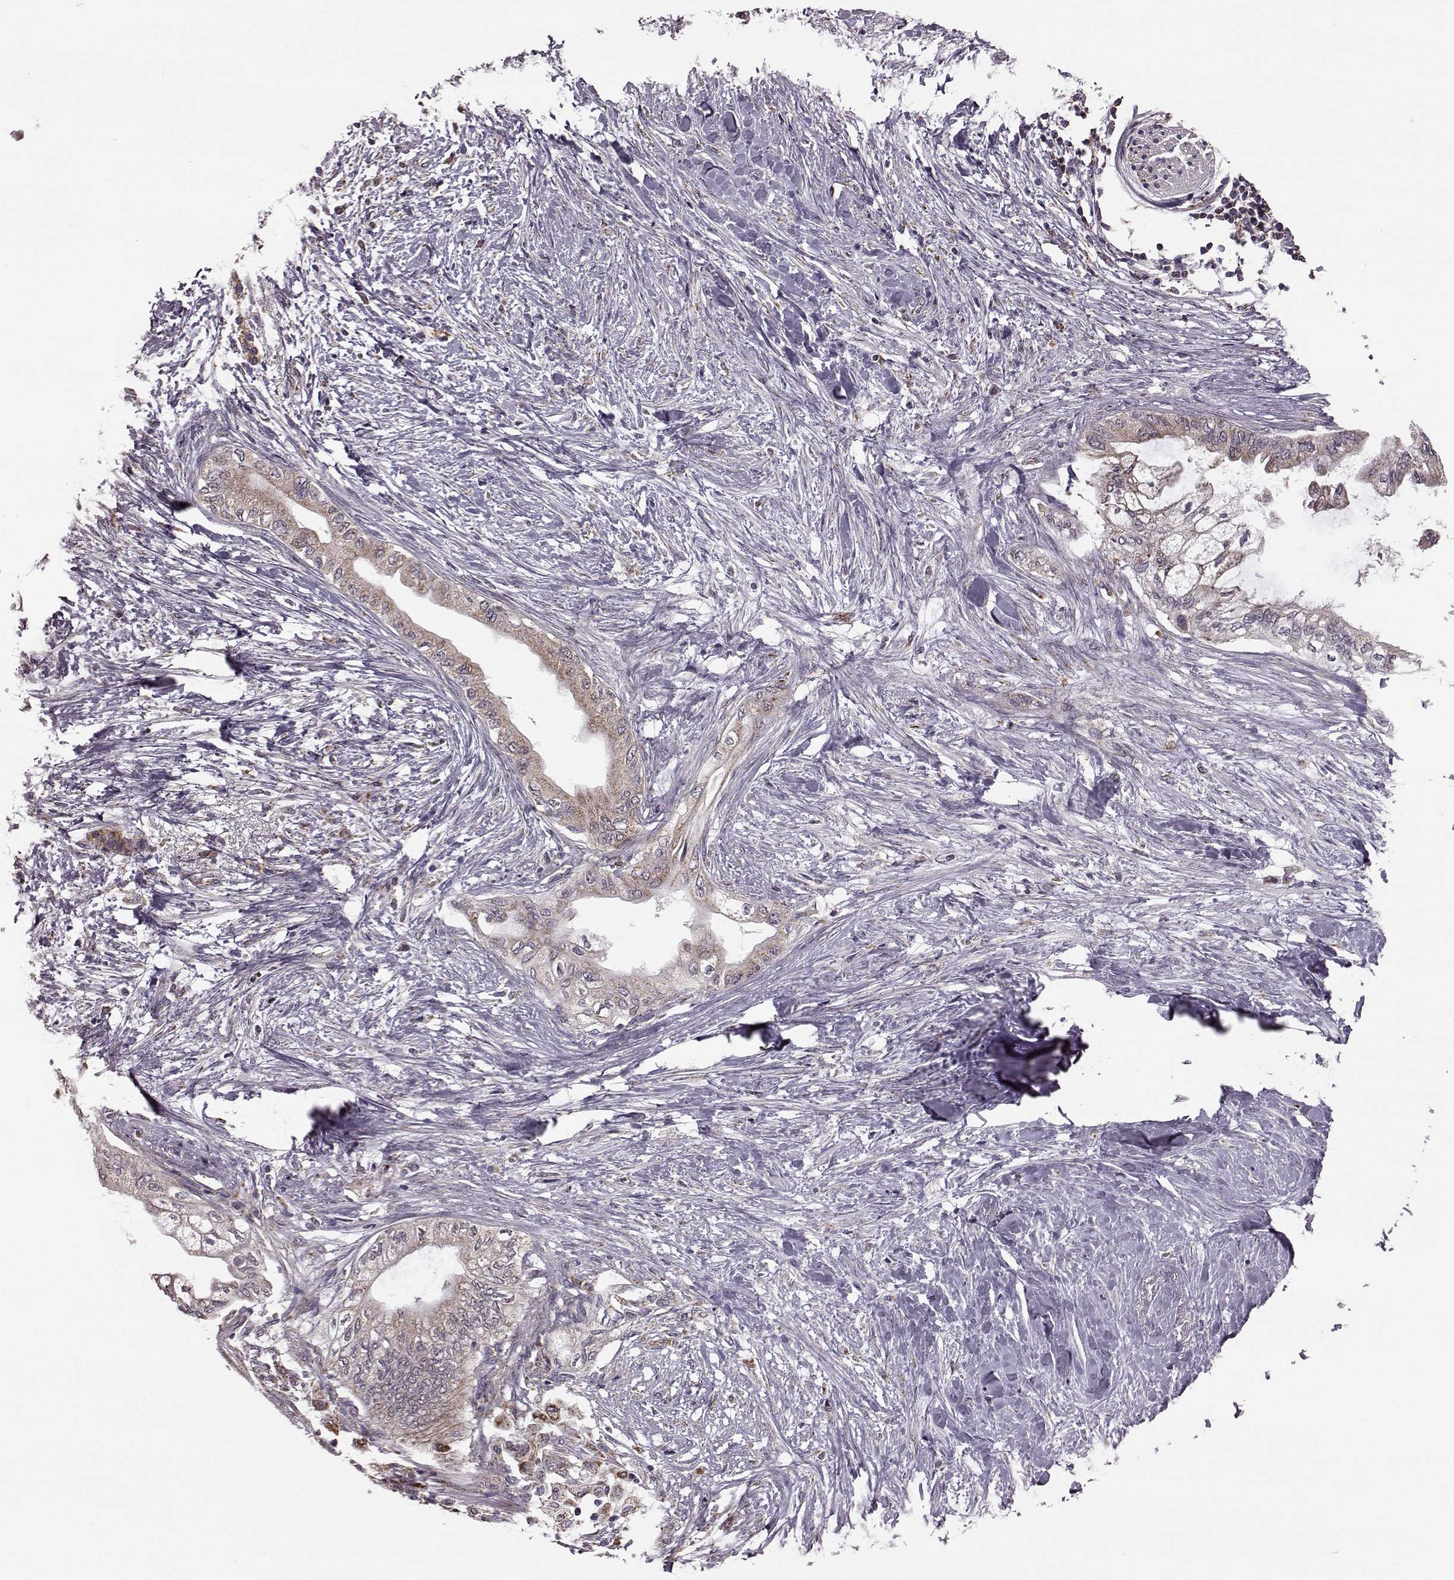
{"staining": {"intensity": "moderate", "quantity": ">75%", "location": "cytoplasmic/membranous"}, "tissue": "pancreatic cancer", "cell_type": "Tumor cells", "image_type": "cancer", "snomed": [{"axis": "morphology", "description": "Normal tissue, NOS"}, {"axis": "morphology", "description": "Adenocarcinoma, NOS"}, {"axis": "topography", "description": "Pancreas"}, {"axis": "topography", "description": "Duodenum"}], "caption": "Pancreatic cancer stained with DAB (3,3'-diaminobenzidine) IHC reveals medium levels of moderate cytoplasmic/membranous expression in about >75% of tumor cells.", "gene": "PUDP", "patient": {"sex": "female", "age": 60}}